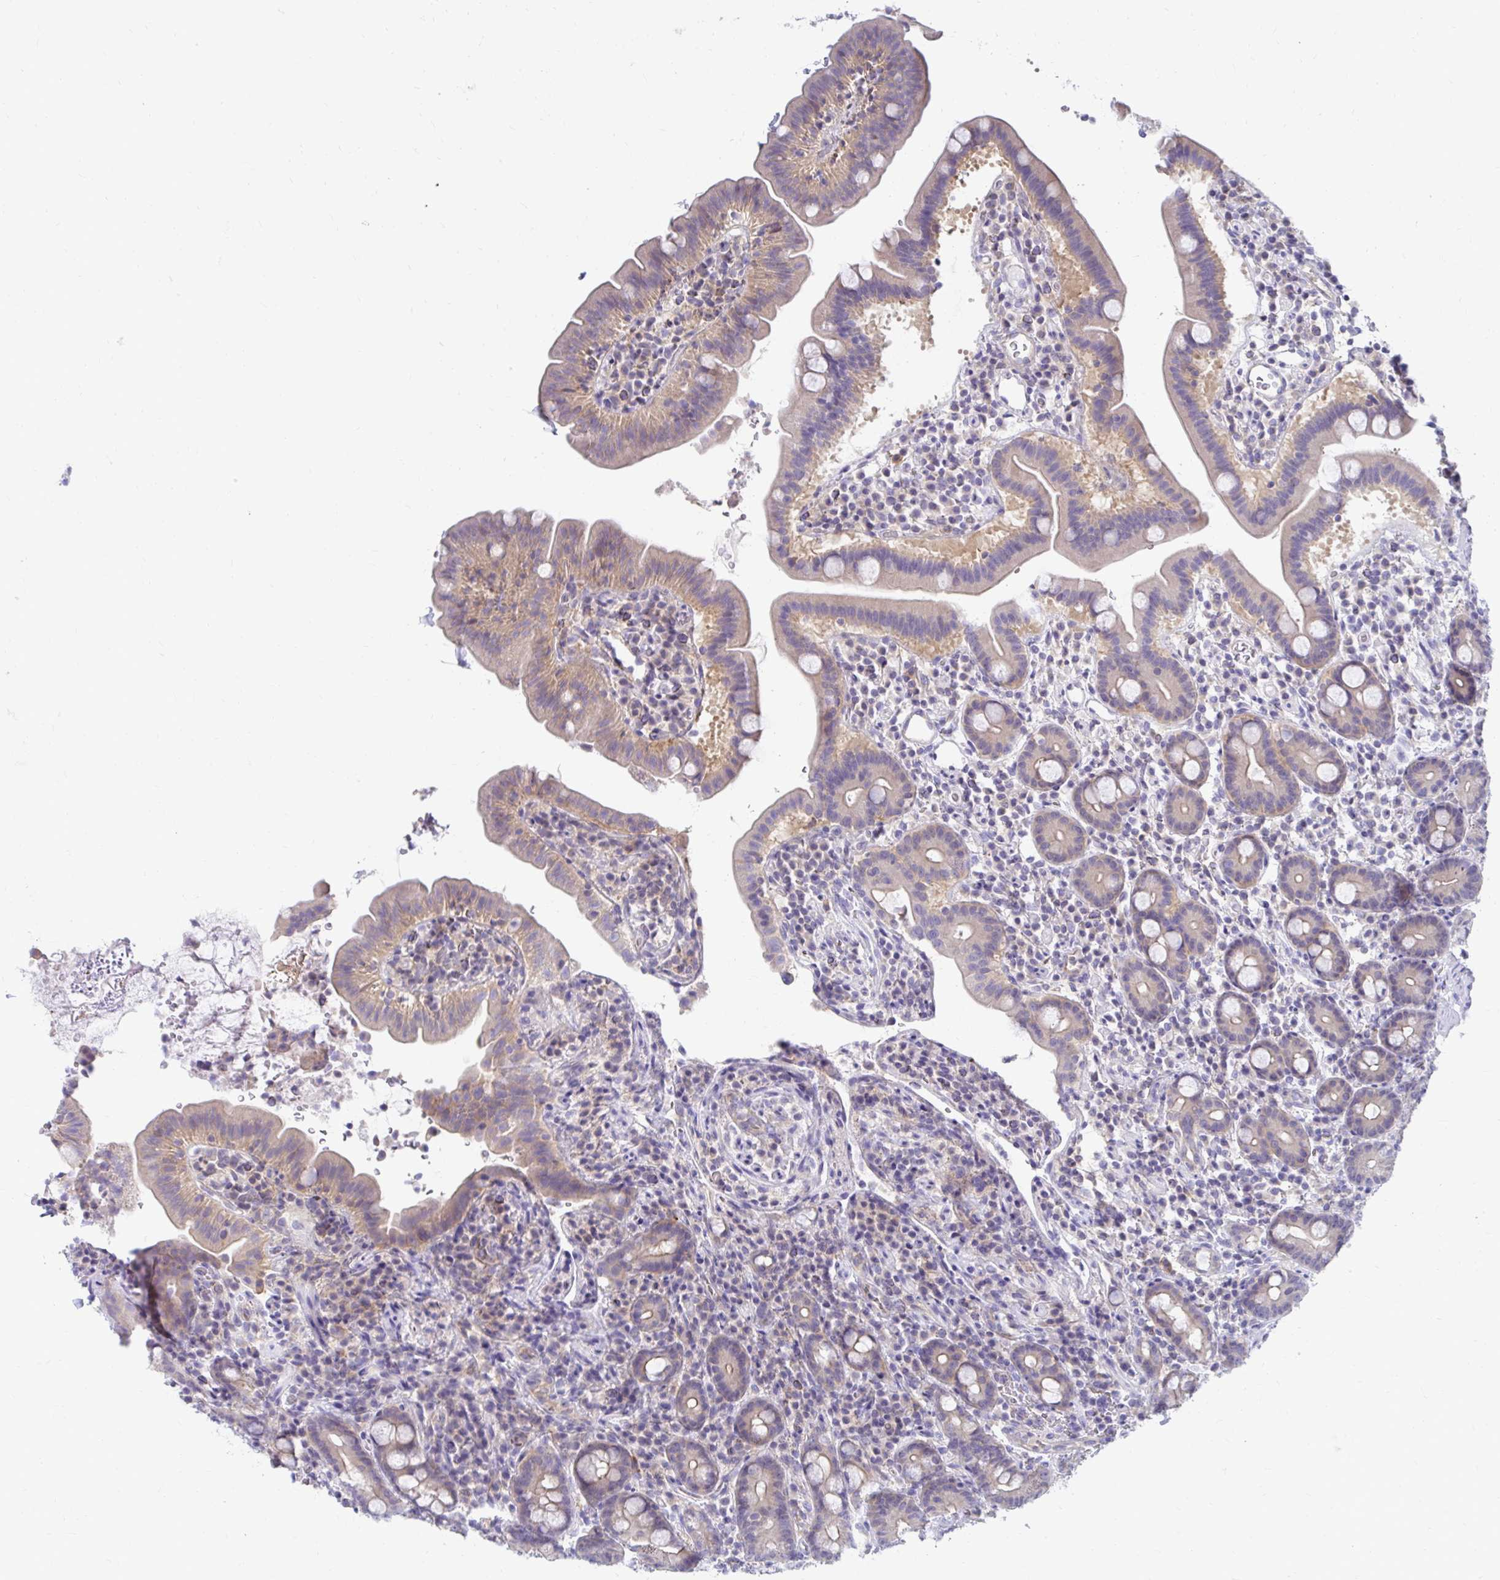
{"staining": {"intensity": "weak", "quantity": ">75%", "location": "cytoplasmic/membranous"}, "tissue": "small intestine", "cell_type": "Glandular cells", "image_type": "normal", "snomed": [{"axis": "morphology", "description": "Normal tissue, NOS"}, {"axis": "topography", "description": "Small intestine"}], "caption": "This image displays immunohistochemistry (IHC) staining of unremarkable small intestine, with low weak cytoplasmic/membranous positivity in about >75% of glandular cells.", "gene": "C19orf81", "patient": {"sex": "male", "age": 26}}